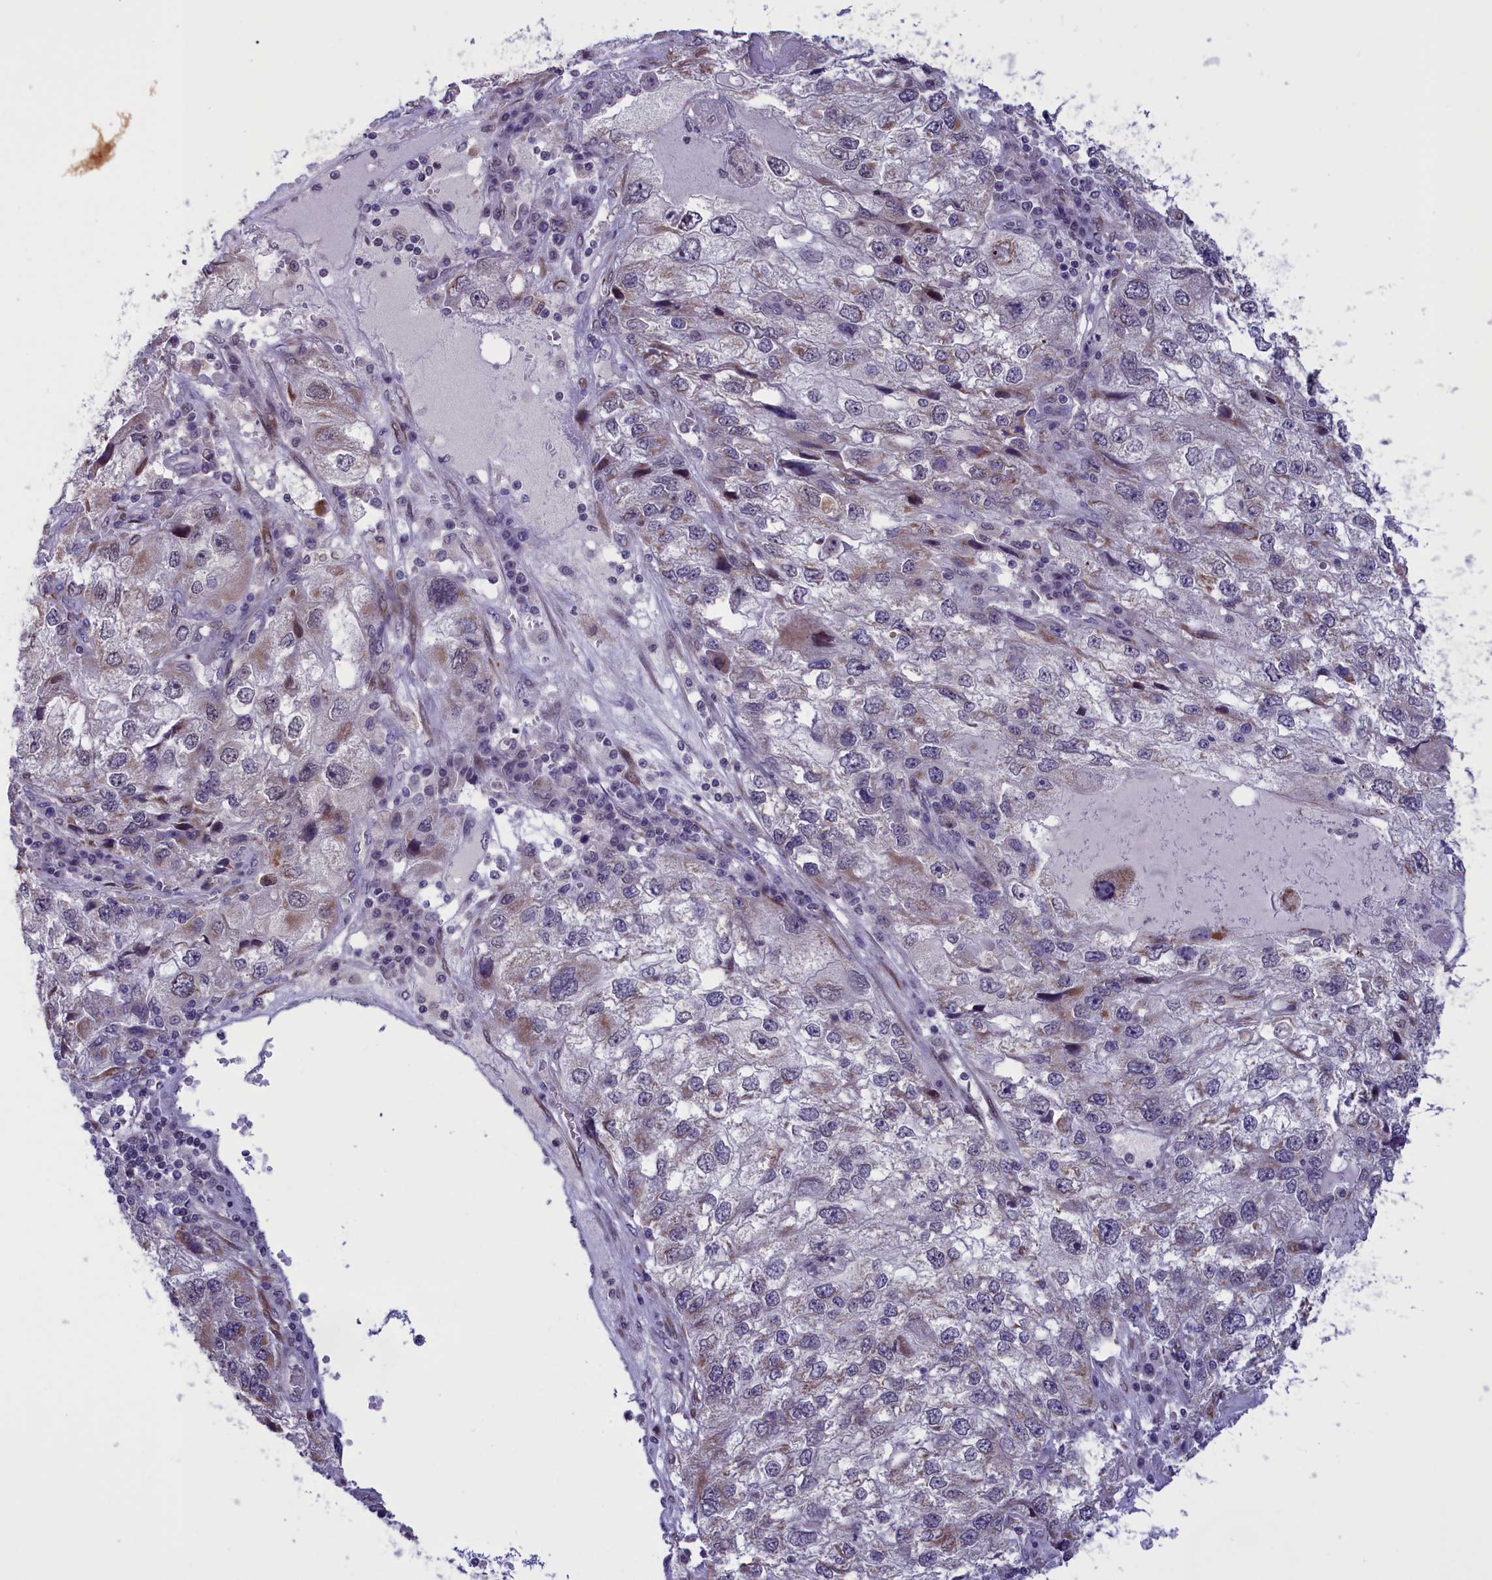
{"staining": {"intensity": "moderate", "quantity": "<25%", "location": "cytoplasmic/membranous"}, "tissue": "endometrial cancer", "cell_type": "Tumor cells", "image_type": "cancer", "snomed": [{"axis": "morphology", "description": "Adenocarcinoma, NOS"}, {"axis": "topography", "description": "Endometrium"}], "caption": "Endometrial cancer was stained to show a protein in brown. There is low levels of moderate cytoplasmic/membranous expression in about <25% of tumor cells.", "gene": "PARS2", "patient": {"sex": "female", "age": 49}}